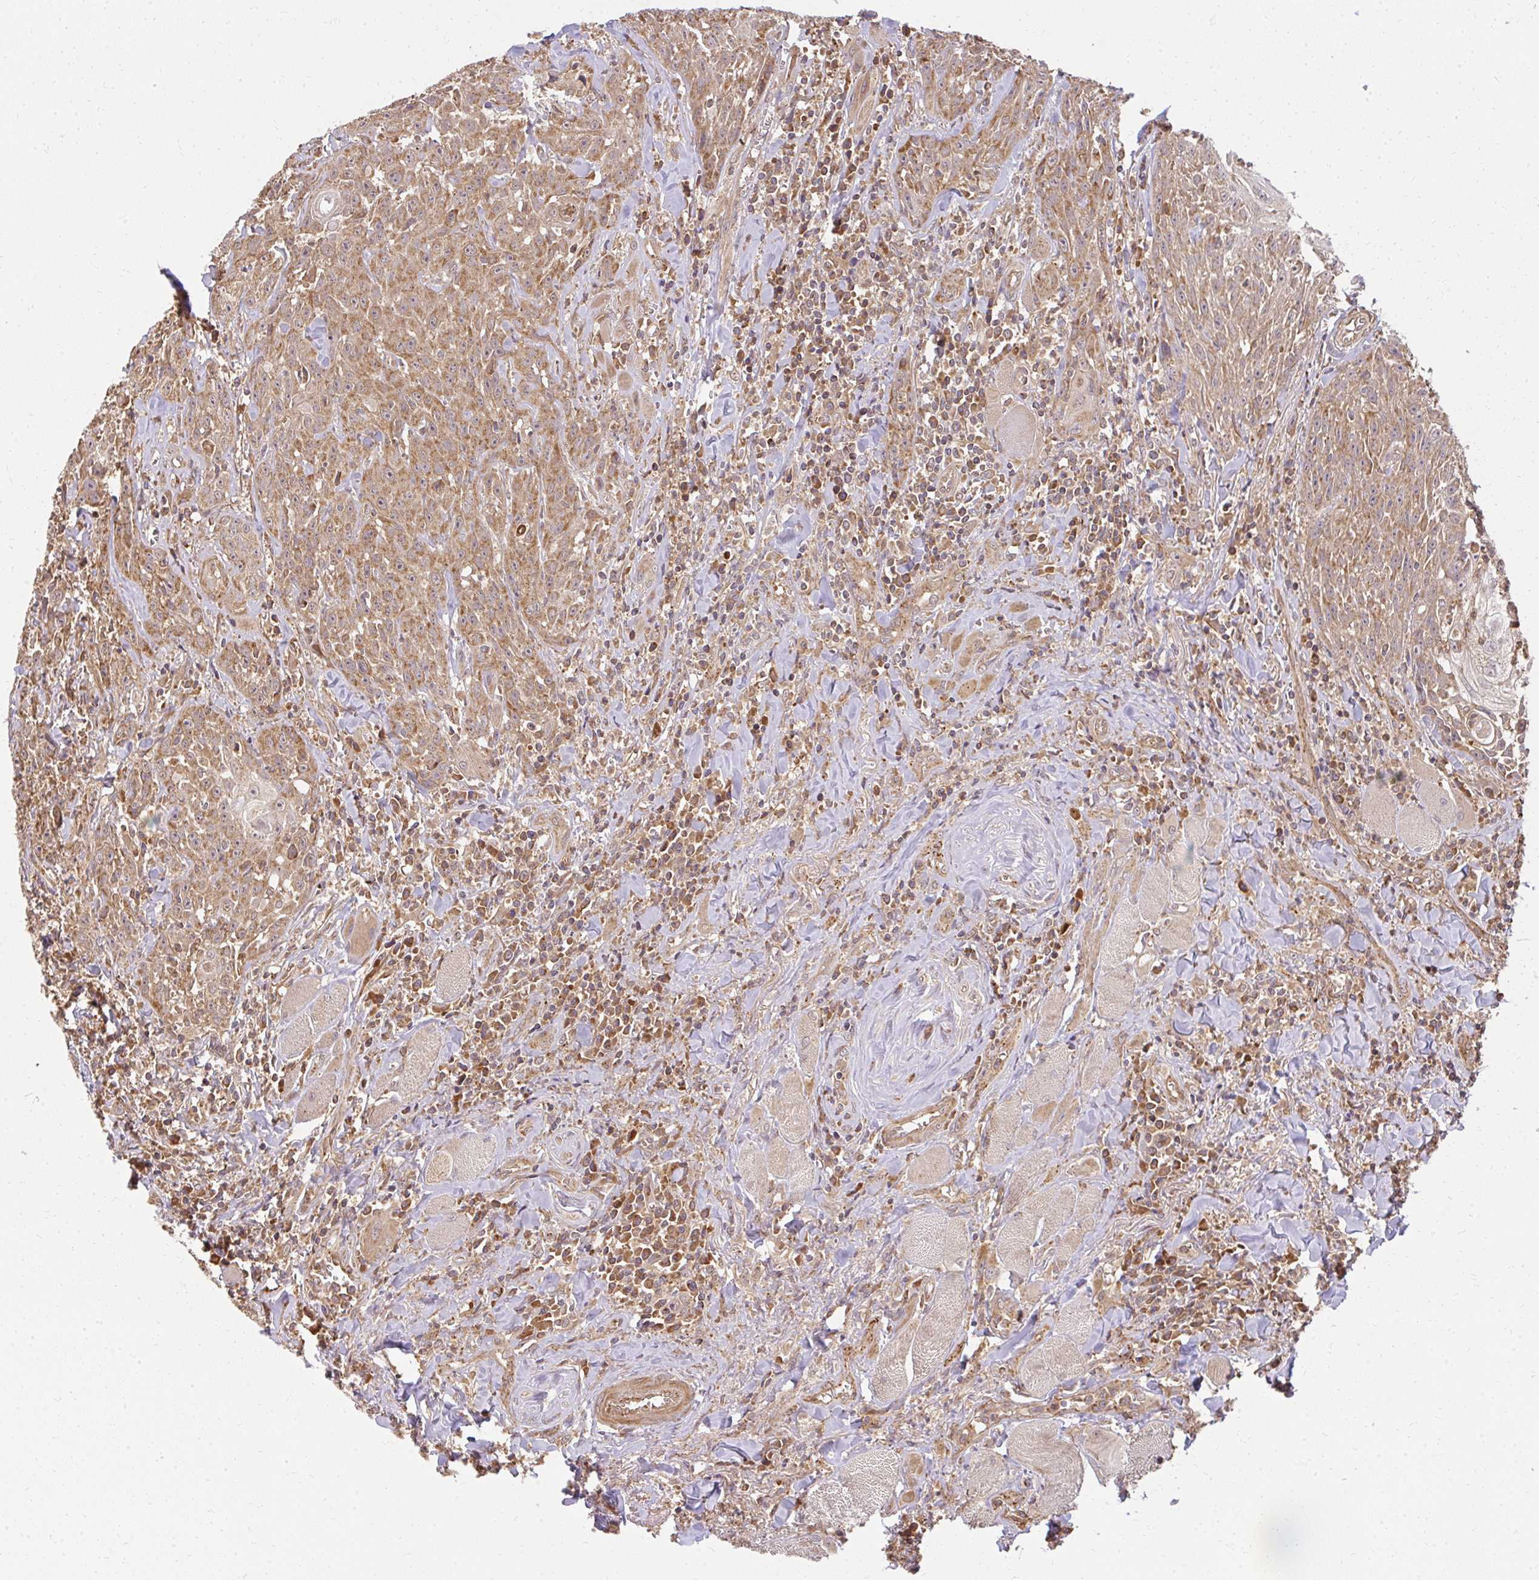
{"staining": {"intensity": "moderate", "quantity": ">75%", "location": "cytoplasmic/membranous"}, "tissue": "head and neck cancer", "cell_type": "Tumor cells", "image_type": "cancer", "snomed": [{"axis": "morphology", "description": "Normal tissue, NOS"}, {"axis": "morphology", "description": "Squamous cell carcinoma, NOS"}, {"axis": "topography", "description": "Oral tissue"}, {"axis": "topography", "description": "Head-Neck"}], "caption": "Immunohistochemical staining of head and neck cancer (squamous cell carcinoma) exhibits medium levels of moderate cytoplasmic/membranous positivity in approximately >75% of tumor cells.", "gene": "GNS", "patient": {"sex": "female", "age": 70}}